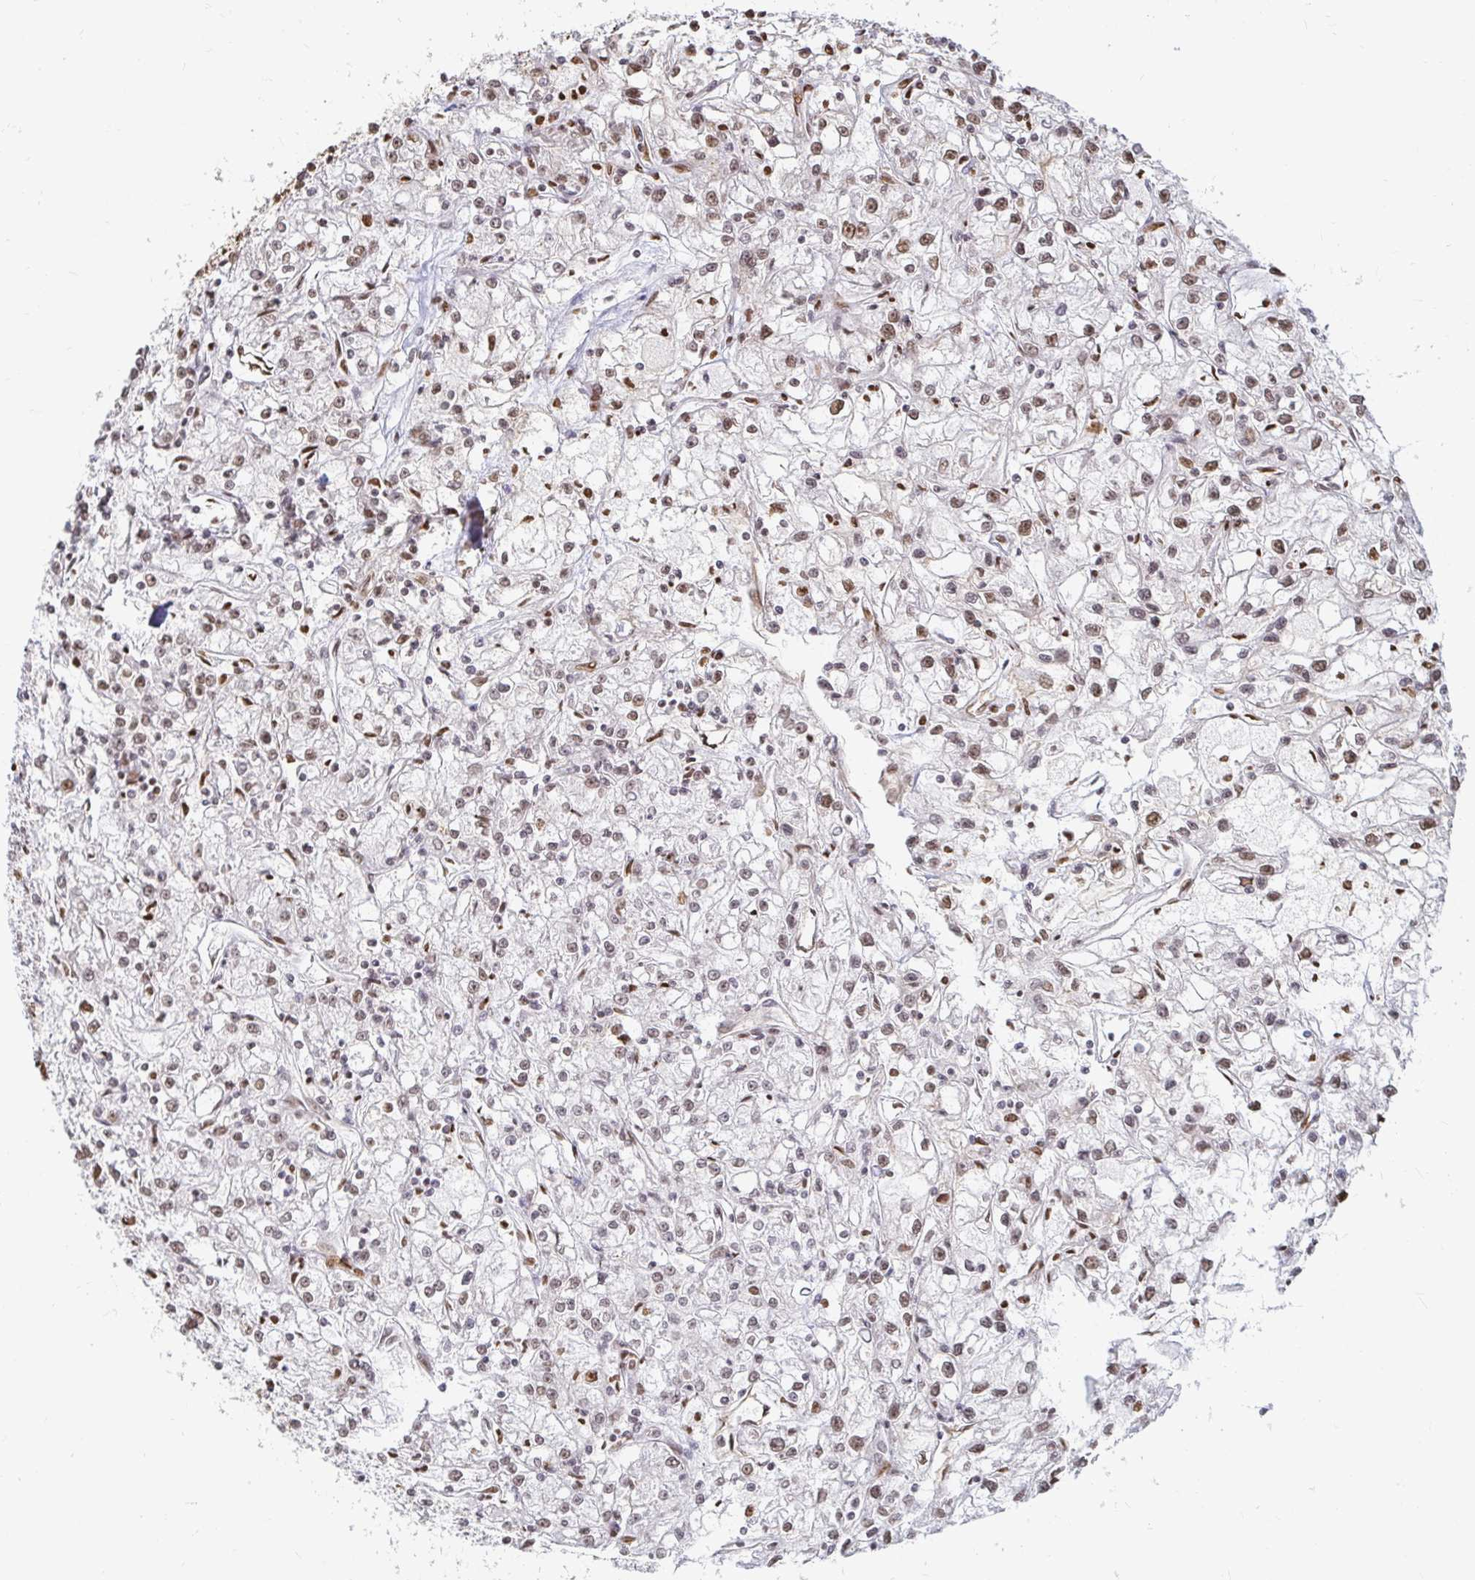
{"staining": {"intensity": "weak", "quantity": ">75%", "location": "nuclear"}, "tissue": "renal cancer", "cell_type": "Tumor cells", "image_type": "cancer", "snomed": [{"axis": "morphology", "description": "Adenocarcinoma, NOS"}, {"axis": "topography", "description": "Kidney"}], "caption": "Renal adenocarcinoma stained for a protein displays weak nuclear positivity in tumor cells. (DAB IHC, brown staining for protein, blue staining for nuclei).", "gene": "HNRNPU", "patient": {"sex": "female", "age": 59}}